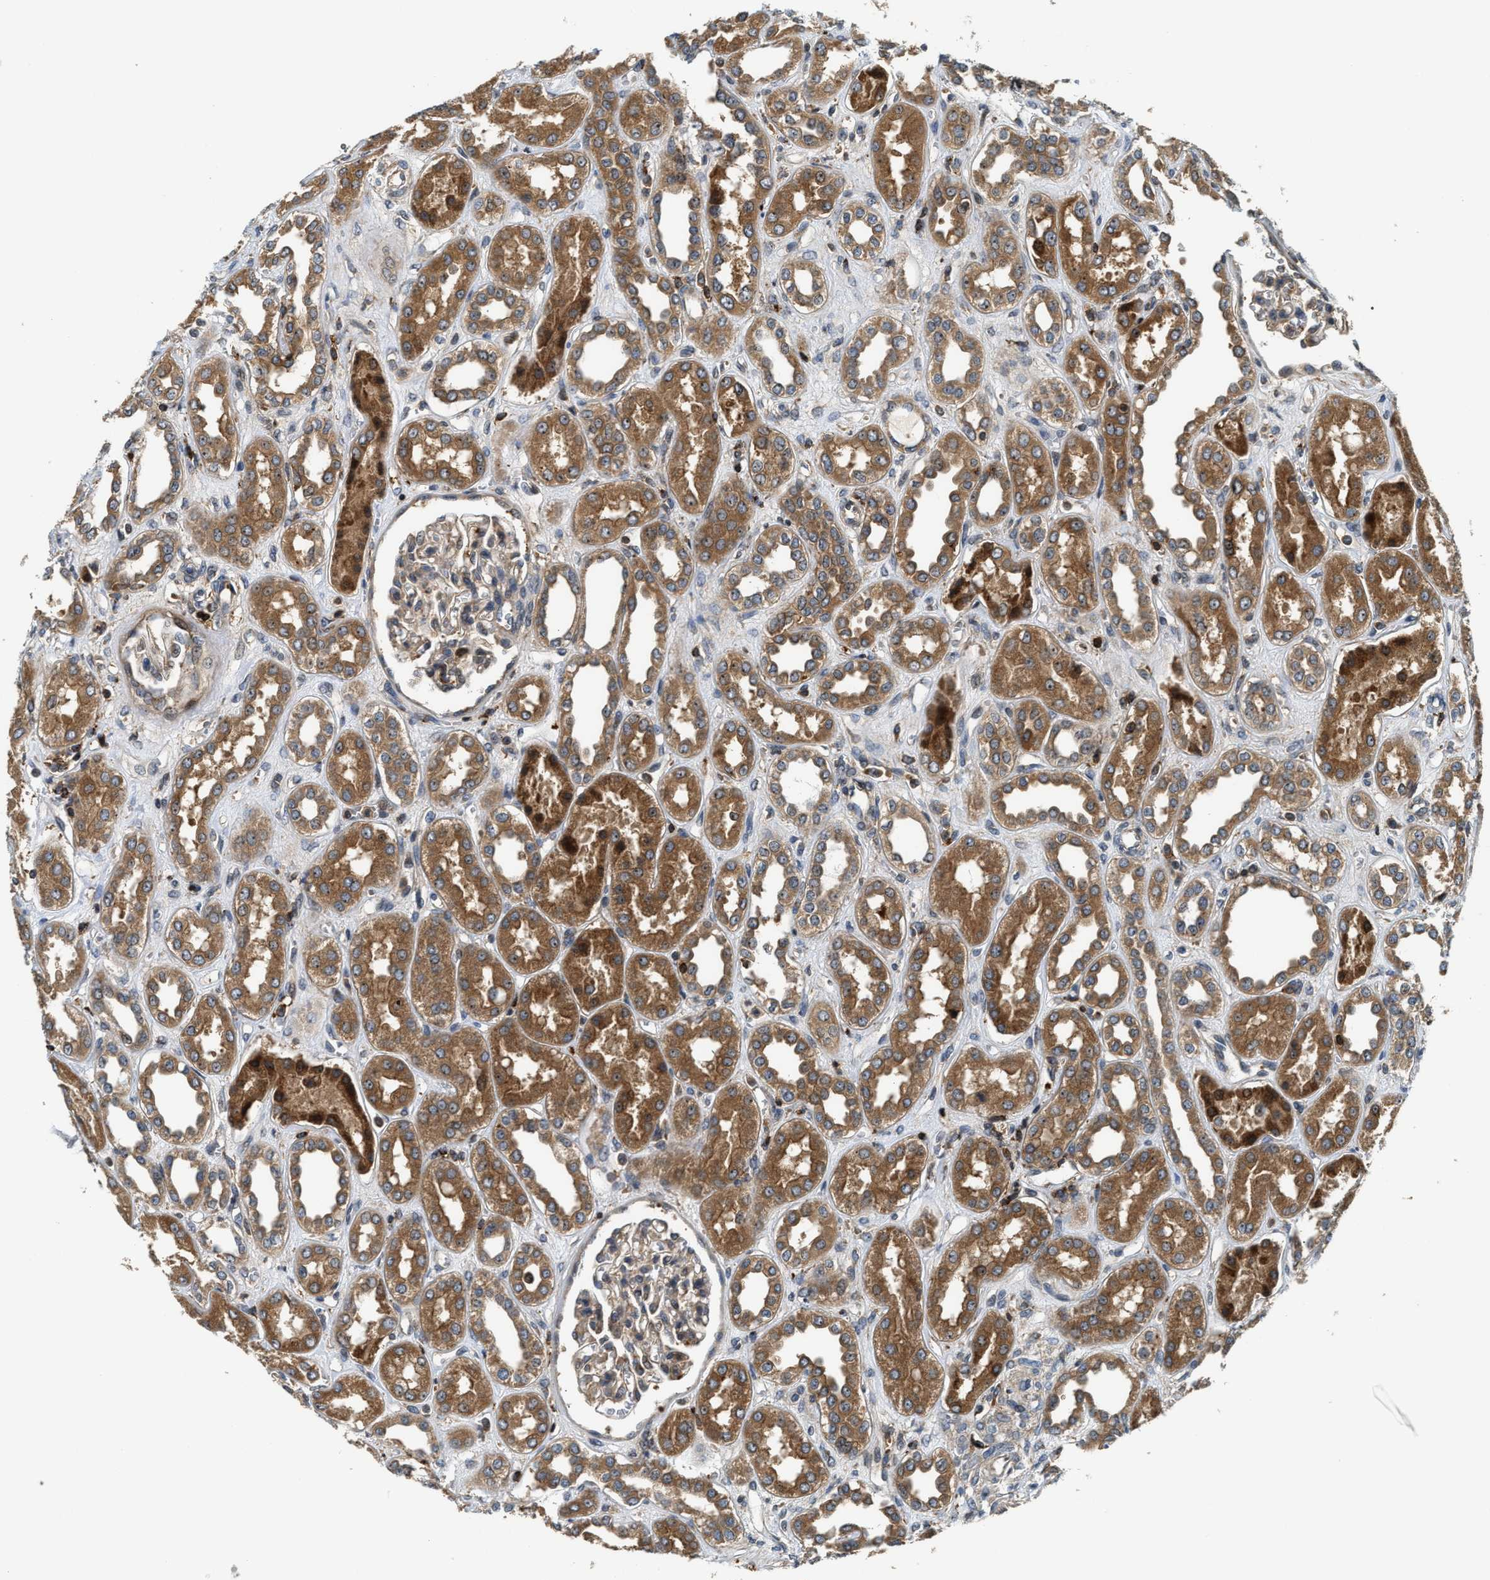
{"staining": {"intensity": "moderate", "quantity": "<25%", "location": "cytoplasmic/membranous"}, "tissue": "kidney", "cell_type": "Cells in glomeruli", "image_type": "normal", "snomed": [{"axis": "morphology", "description": "Normal tissue, NOS"}, {"axis": "topography", "description": "Kidney"}], "caption": "Immunohistochemical staining of unremarkable human kidney reveals low levels of moderate cytoplasmic/membranous expression in approximately <25% of cells in glomeruli.", "gene": "SNX5", "patient": {"sex": "male", "age": 59}}